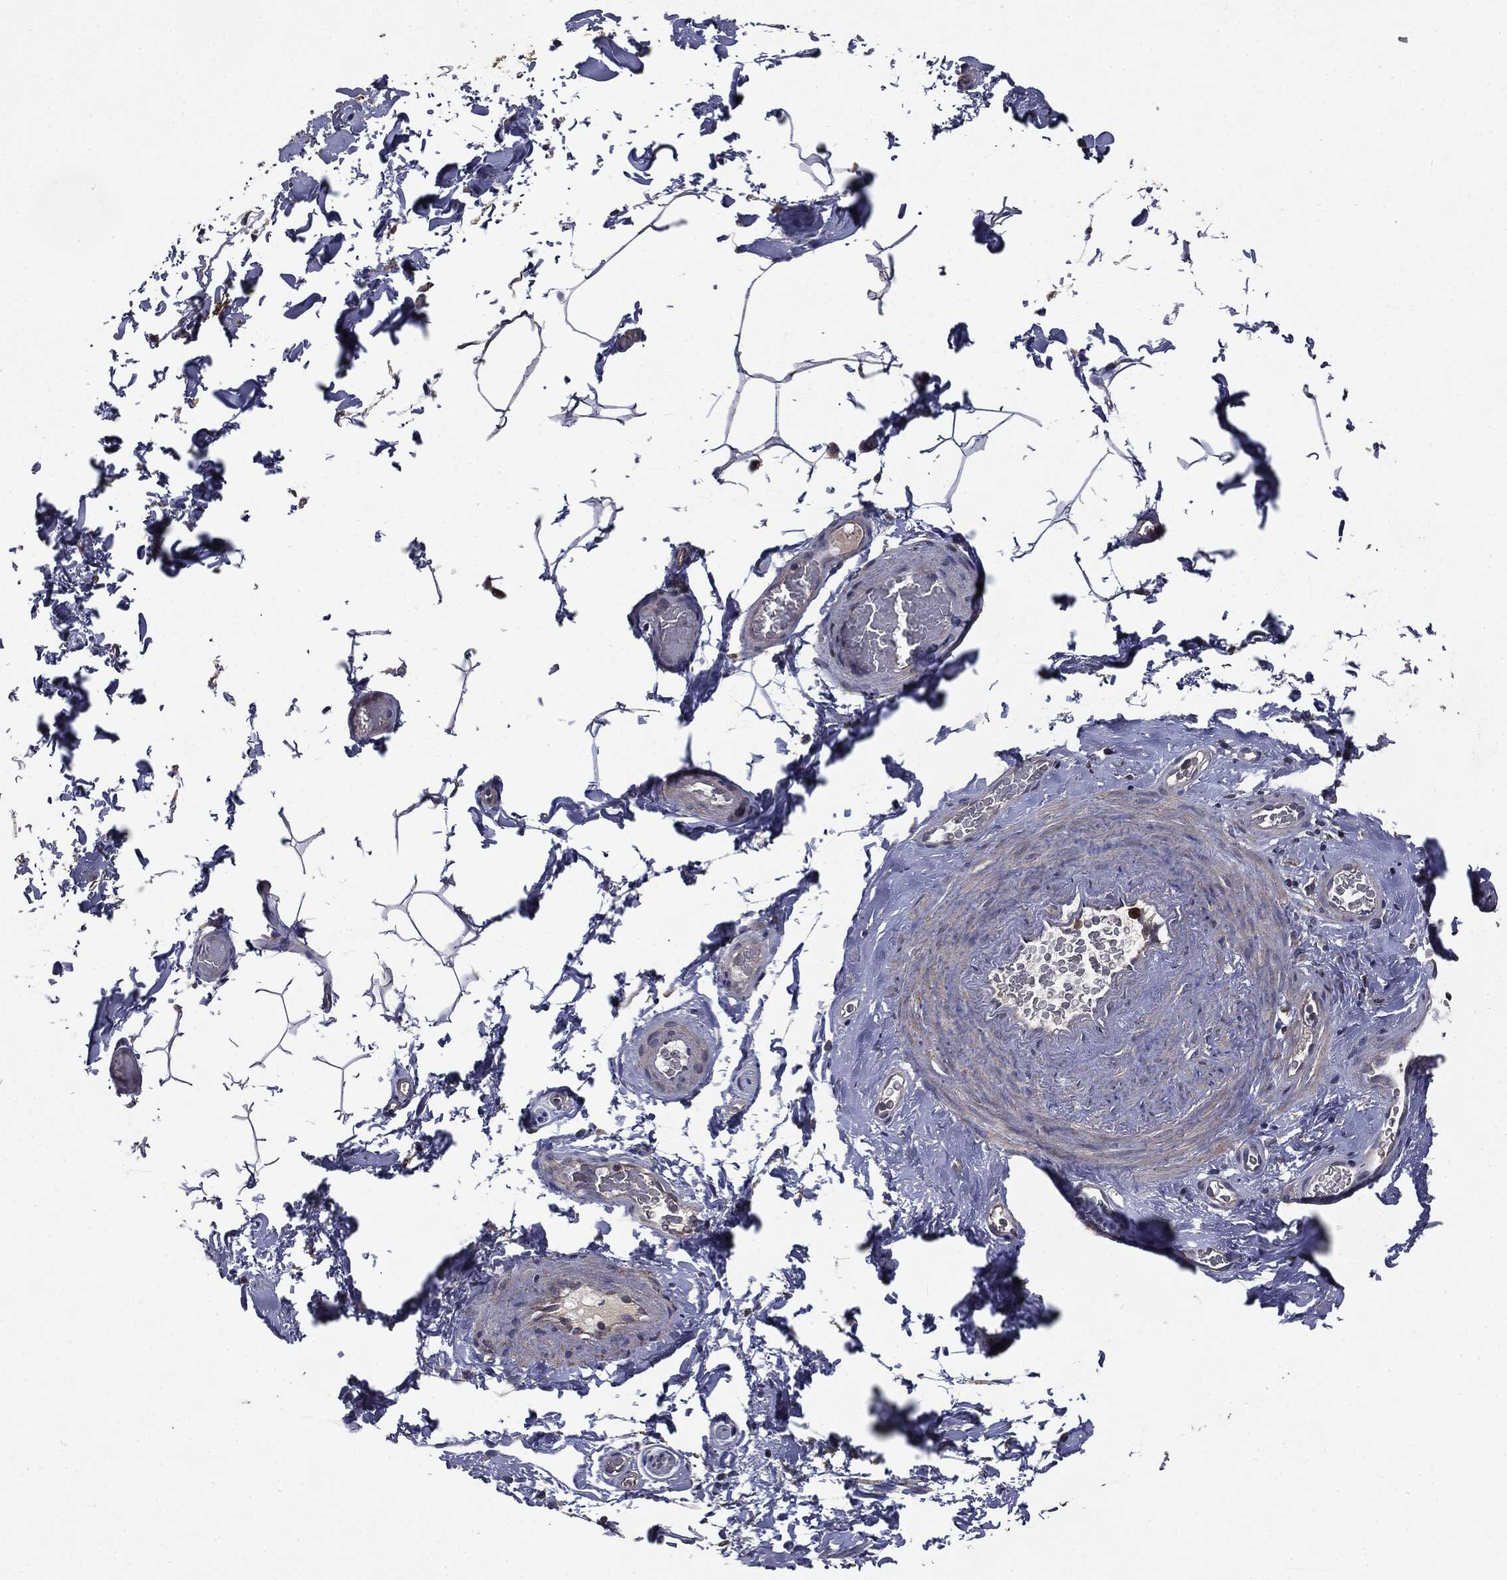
{"staining": {"intensity": "negative", "quantity": "none", "location": "none"}, "tissue": "adipose tissue", "cell_type": "Adipocytes", "image_type": "normal", "snomed": [{"axis": "morphology", "description": "Normal tissue, NOS"}, {"axis": "topography", "description": "Soft tissue"}, {"axis": "topography", "description": "Vascular tissue"}], "caption": "Immunohistochemical staining of normal adipose tissue demonstrates no significant staining in adipocytes. (Brightfield microscopy of DAB immunohistochemistry at high magnification).", "gene": "MAPK6", "patient": {"sex": "male", "age": 41}}